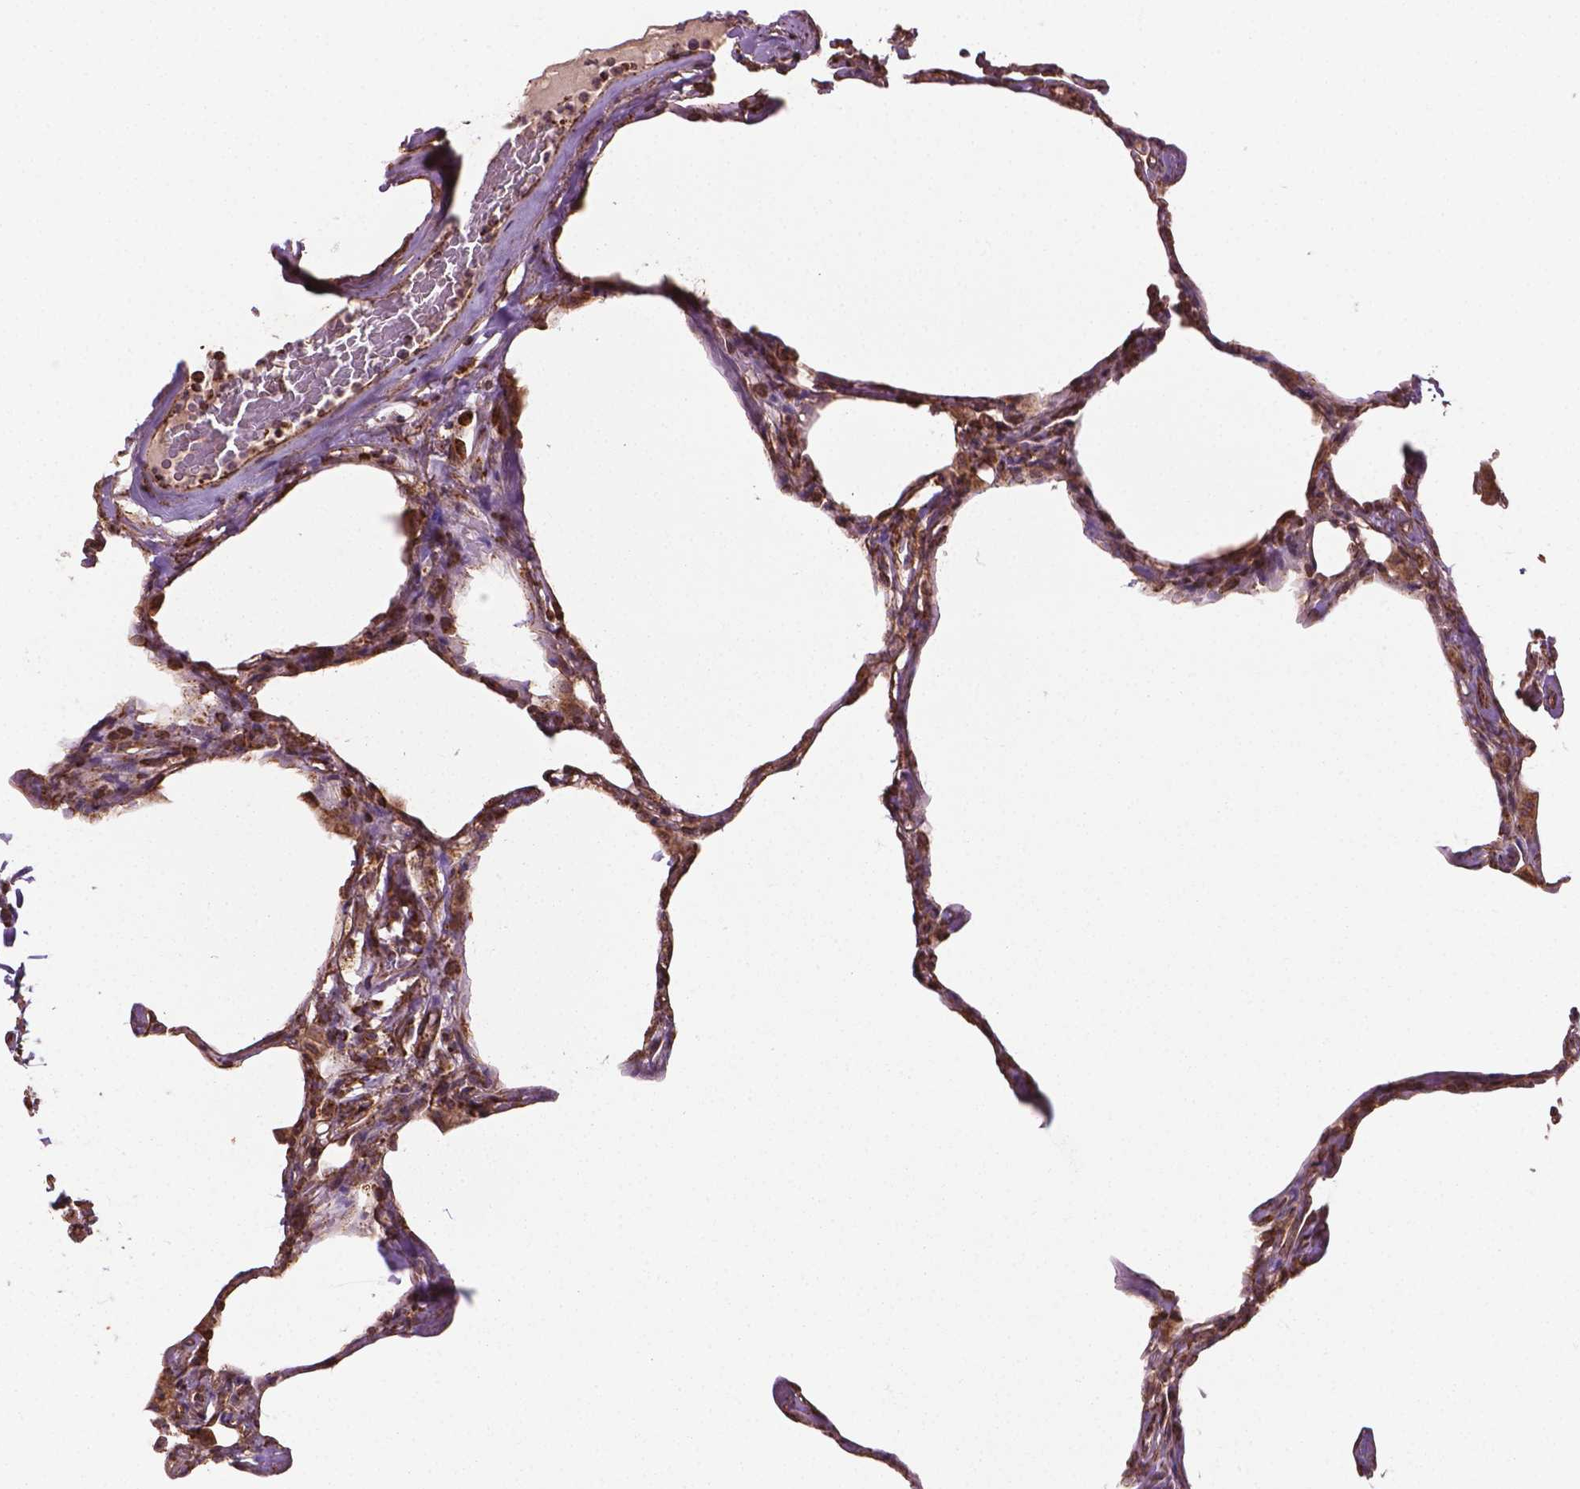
{"staining": {"intensity": "moderate", "quantity": ">75%", "location": "cytoplasmic/membranous"}, "tissue": "lung", "cell_type": "Alveolar cells", "image_type": "normal", "snomed": [{"axis": "morphology", "description": "Normal tissue, NOS"}, {"axis": "topography", "description": "Lung"}], "caption": "Lung stained for a protein (brown) displays moderate cytoplasmic/membranous positive expression in about >75% of alveolar cells.", "gene": "HS3ST3A1", "patient": {"sex": "male", "age": 65}}